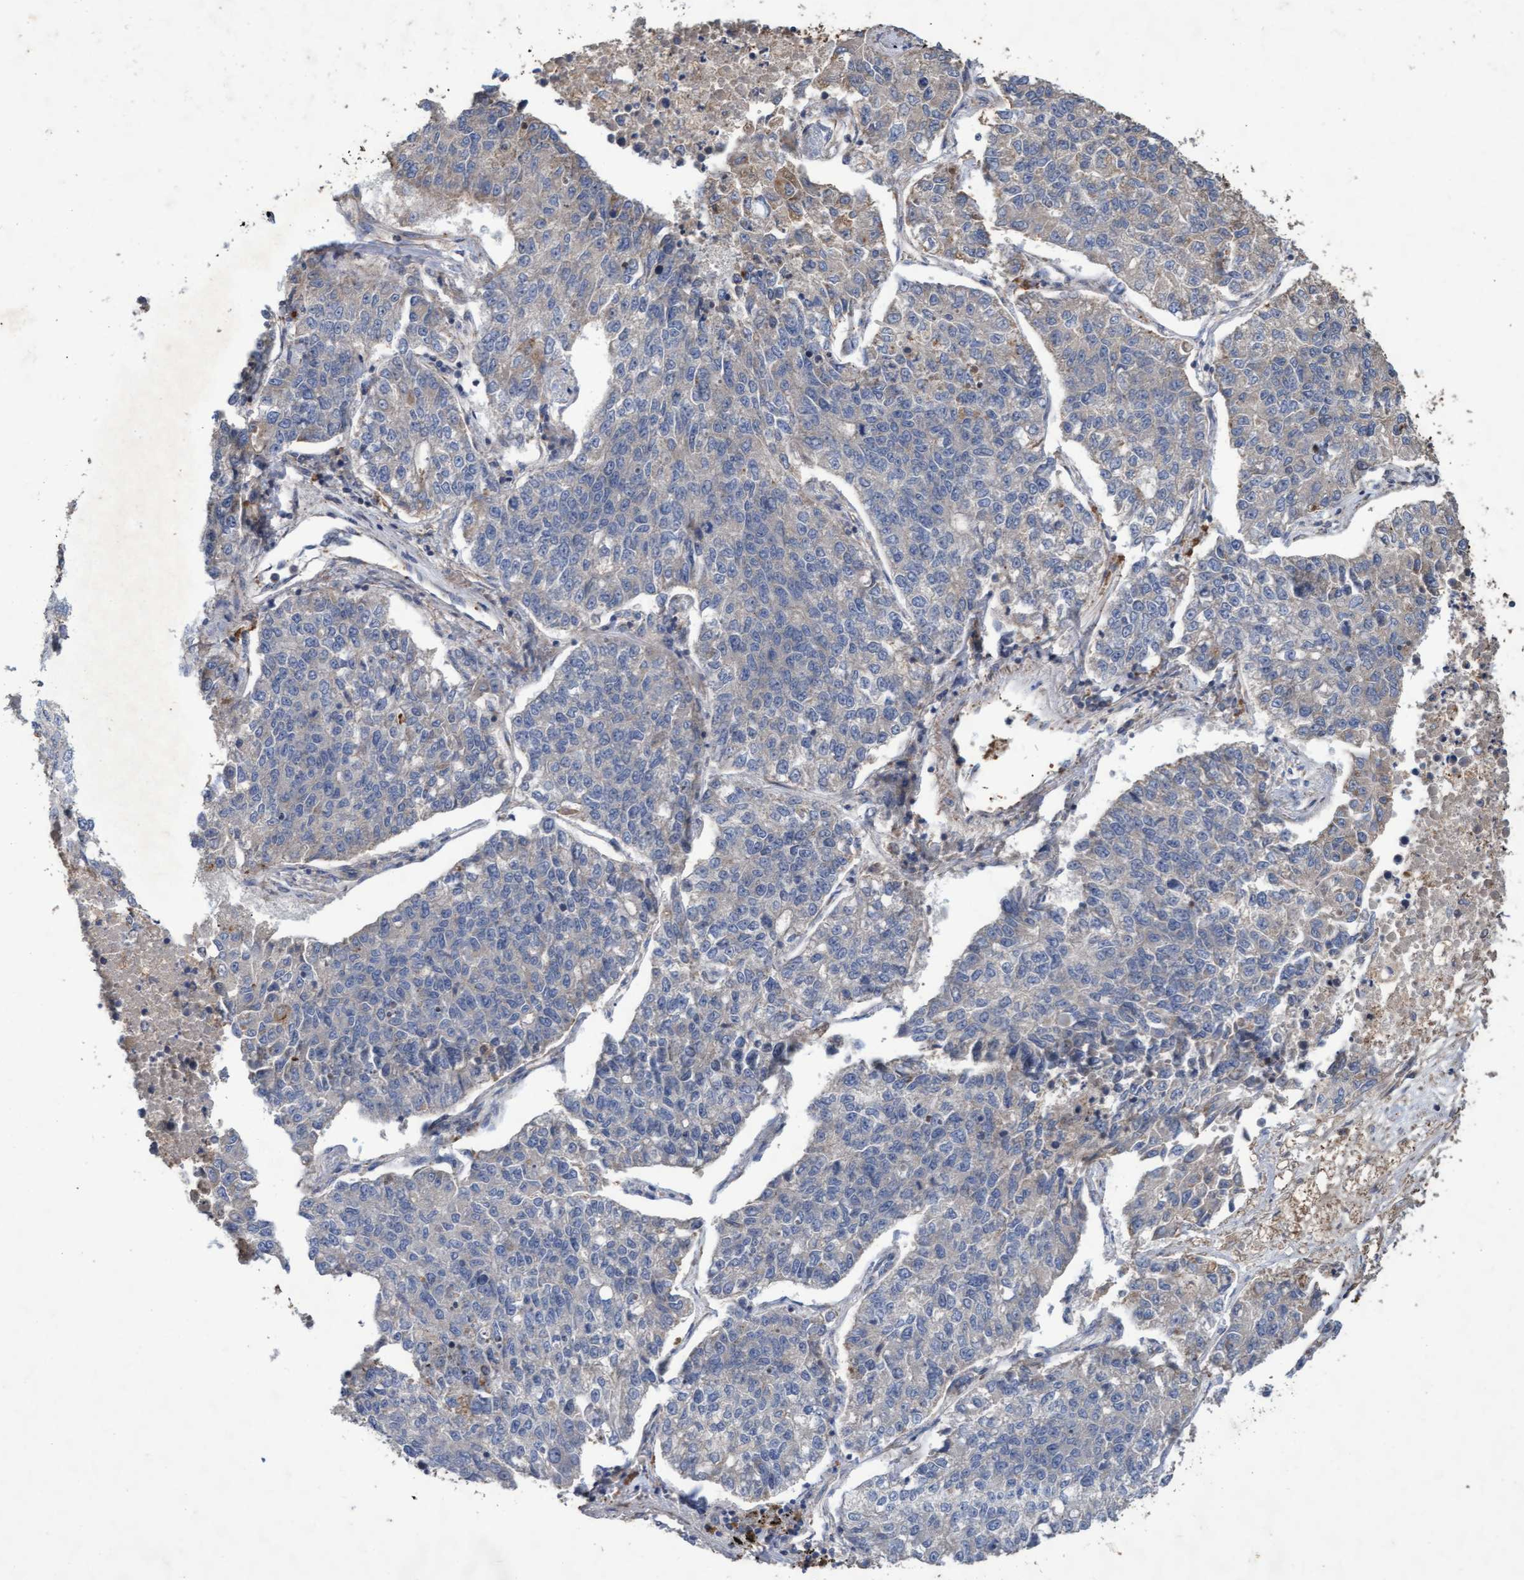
{"staining": {"intensity": "negative", "quantity": "none", "location": "none"}, "tissue": "lung cancer", "cell_type": "Tumor cells", "image_type": "cancer", "snomed": [{"axis": "morphology", "description": "Adenocarcinoma, NOS"}, {"axis": "topography", "description": "Lung"}], "caption": "Lung adenocarcinoma was stained to show a protein in brown. There is no significant staining in tumor cells. The staining is performed using DAB brown chromogen with nuclei counter-stained in using hematoxylin.", "gene": "ABCF2", "patient": {"sex": "male", "age": 49}}